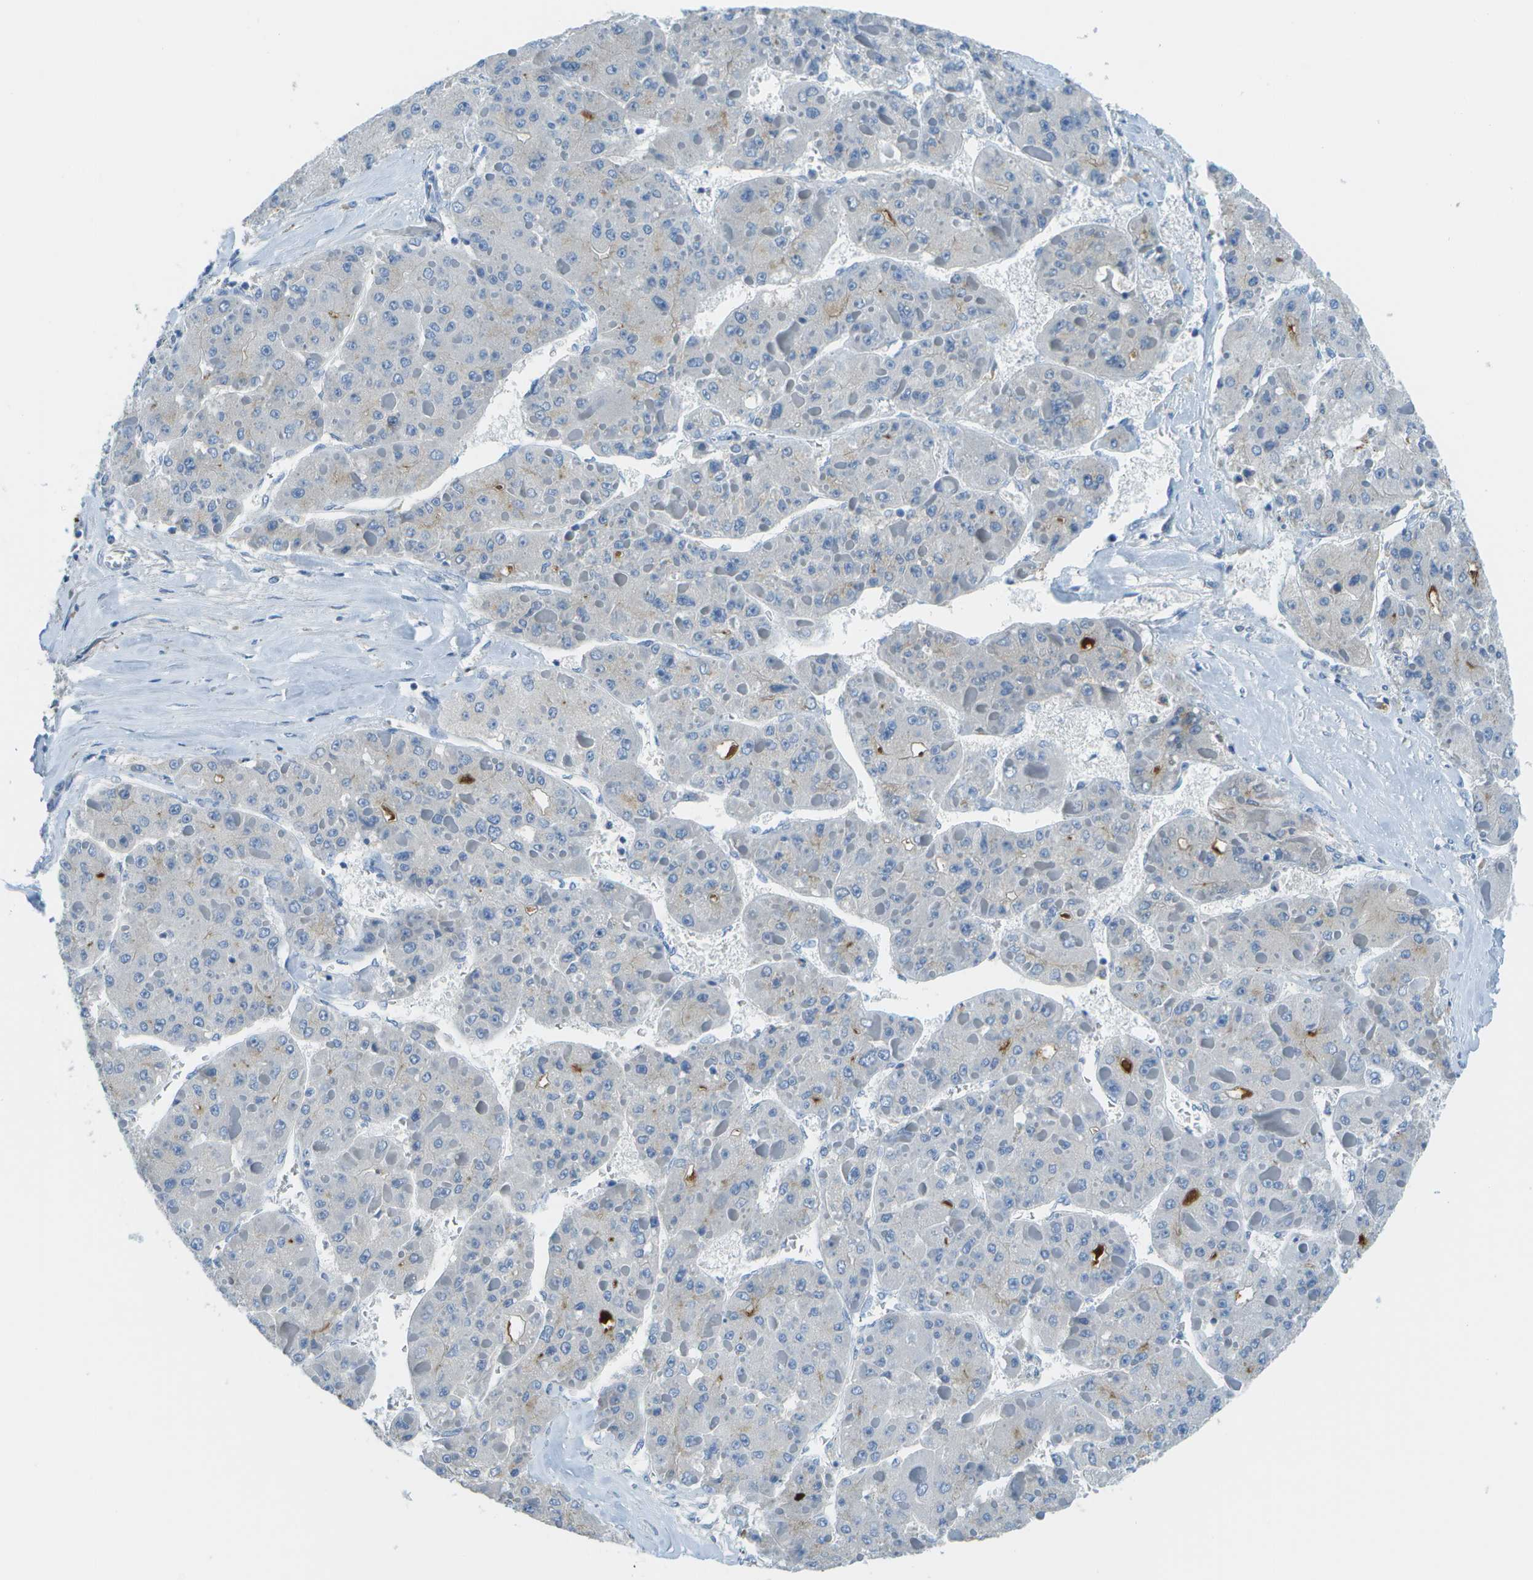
{"staining": {"intensity": "negative", "quantity": "none", "location": "none"}, "tissue": "liver cancer", "cell_type": "Tumor cells", "image_type": "cancer", "snomed": [{"axis": "morphology", "description": "Carcinoma, Hepatocellular, NOS"}, {"axis": "topography", "description": "Liver"}], "caption": "Immunohistochemistry (IHC) image of liver hepatocellular carcinoma stained for a protein (brown), which exhibits no positivity in tumor cells.", "gene": "C1S", "patient": {"sex": "female", "age": 73}}